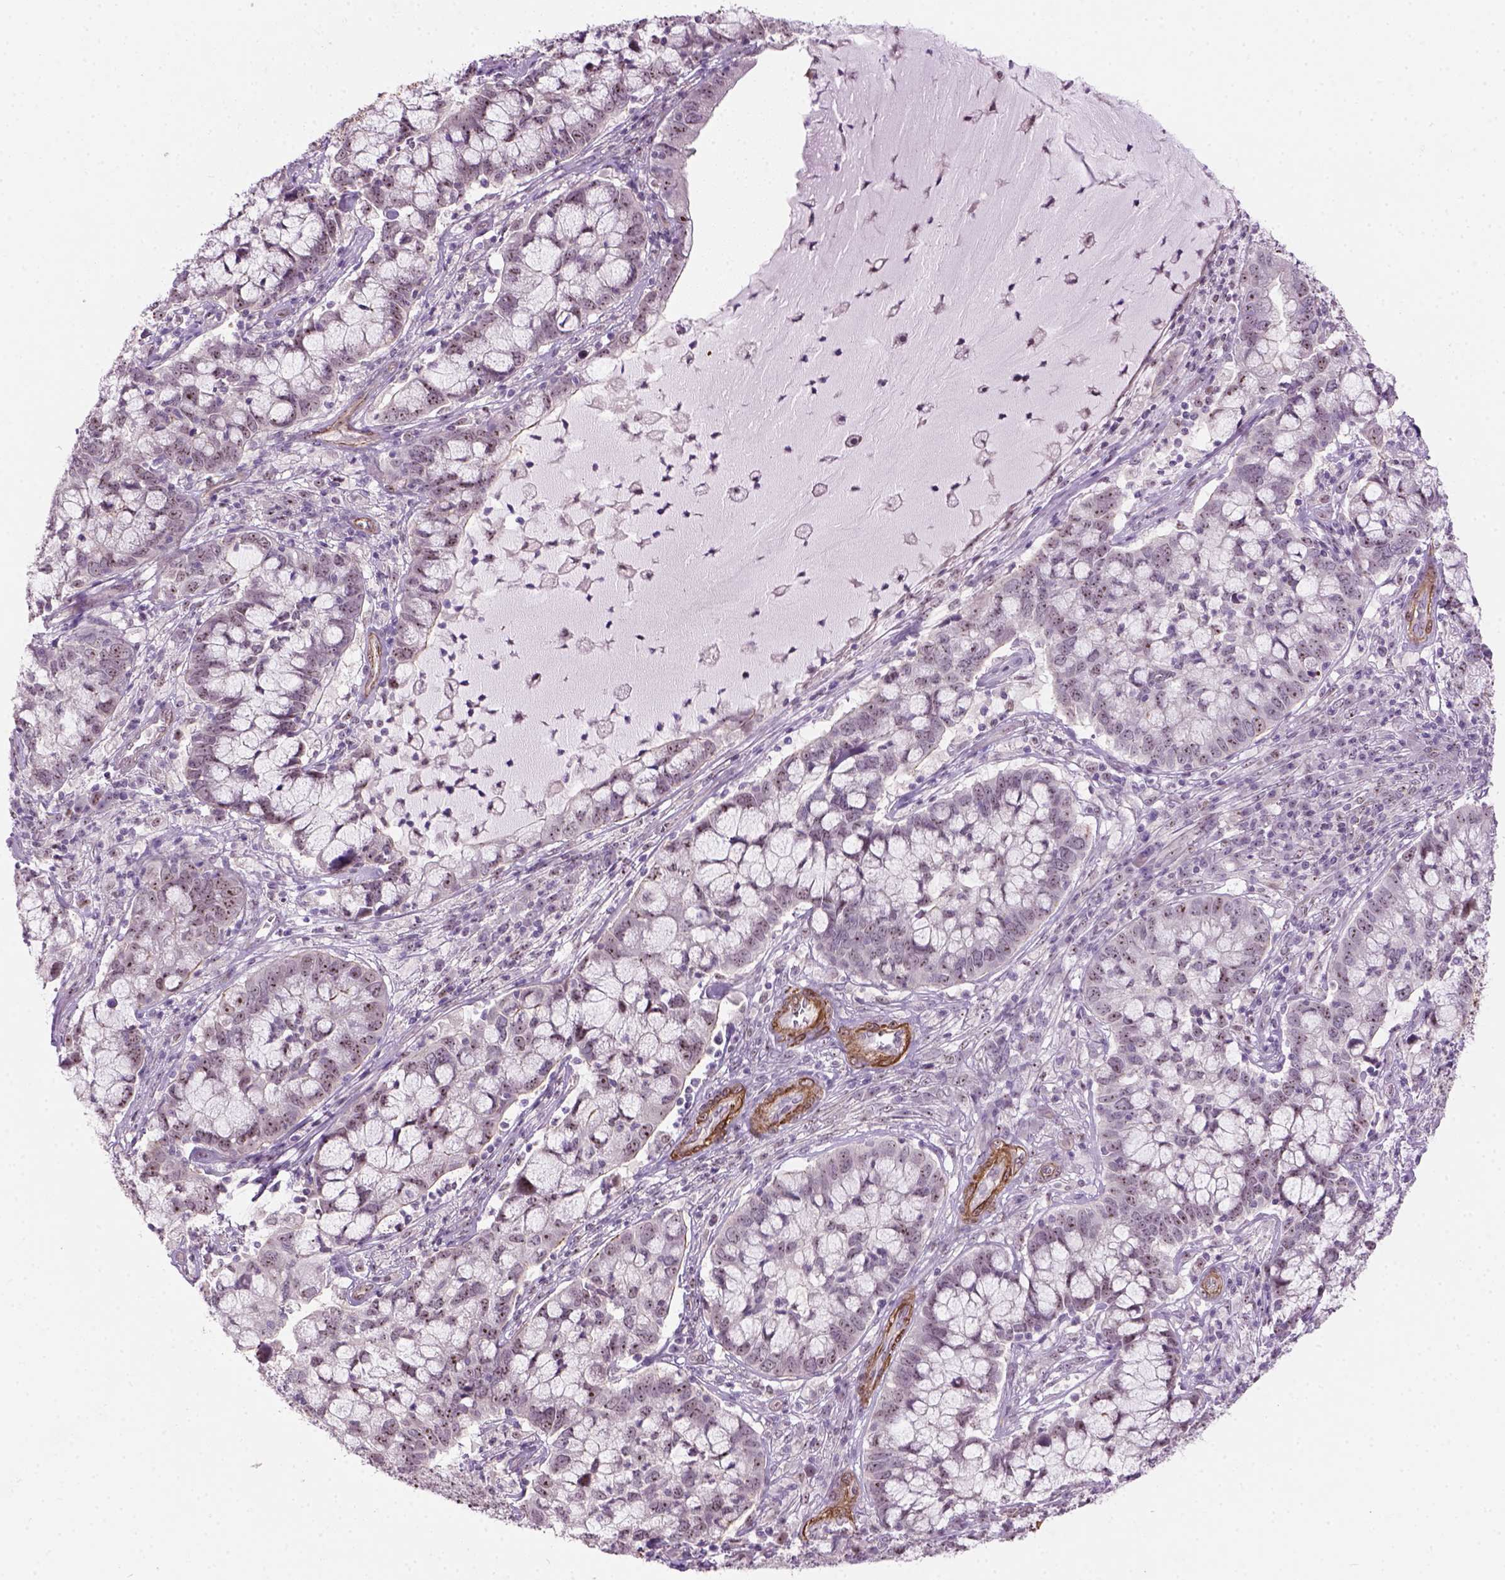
{"staining": {"intensity": "moderate", "quantity": ">75%", "location": "nuclear"}, "tissue": "cervical cancer", "cell_type": "Tumor cells", "image_type": "cancer", "snomed": [{"axis": "morphology", "description": "Adenocarcinoma, NOS"}, {"axis": "topography", "description": "Cervix"}], "caption": "Tumor cells demonstrate medium levels of moderate nuclear expression in about >75% of cells in human cervical cancer. (brown staining indicates protein expression, while blue staining denotes nuclei).", "gene": "RRS1", "patient": {"sex": "female", "age": 40}}